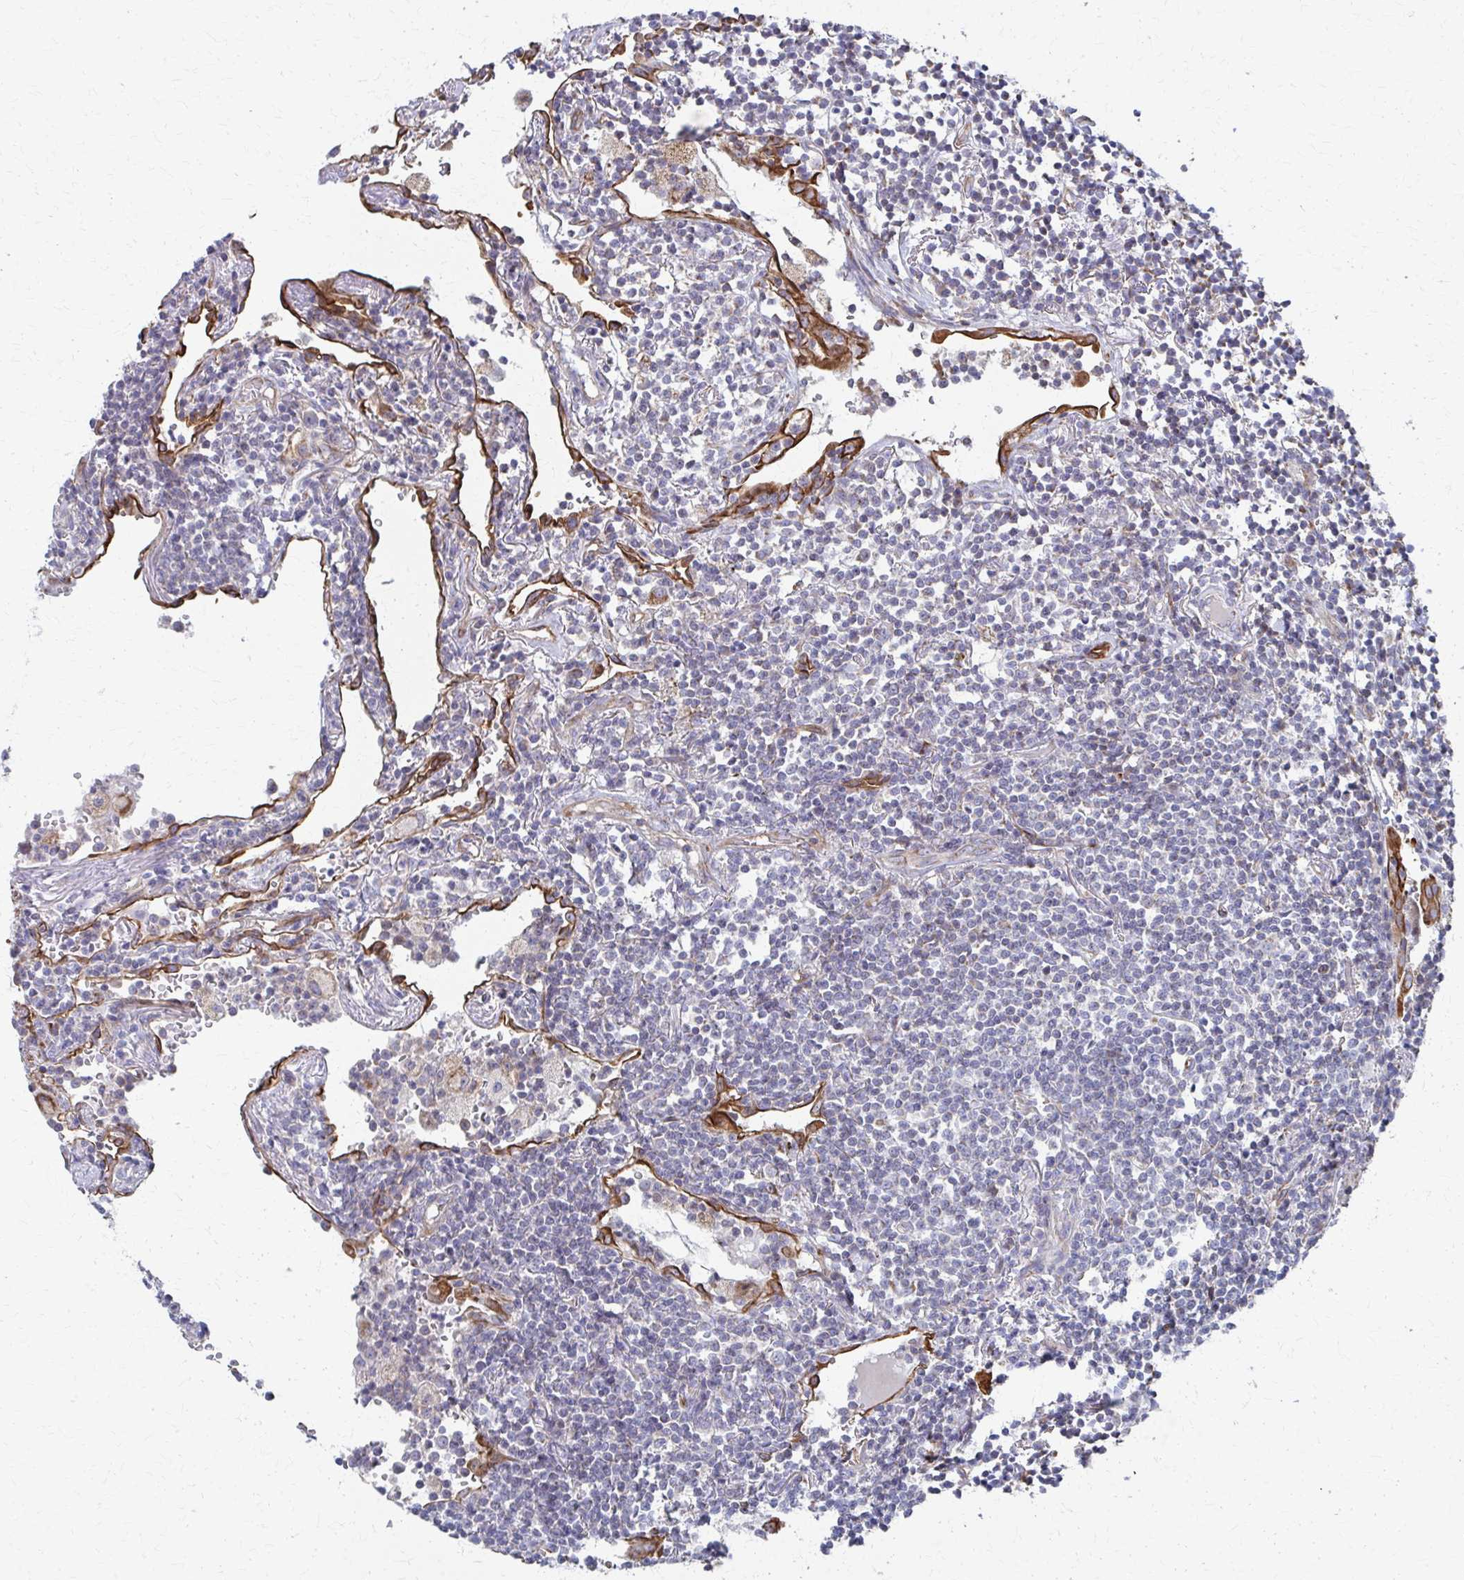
{"staining": {"intensity": "negative", "quantity": "none", "location": "none"}, "tissue": "lymphoma", "cell_type": "Tumor cells", "image_type": "cancer", "snomed": [{"axis": "morphology", "description": "Malignant lymphoma, non-Hodgkin's type, Low grade"}, {"axis": "topography", "description": "Lung"}], "caption": "Immunohistochemistry histopathology image of neoplastic tissue: low-grade malignant lymphoma, non-Hodgkin's type stained with DAB (3,3'-diaminobenzidine) demonstrates no significant protein expression in tumor cells.", "gene": "FAHD1", "patient": {"sex": "female", "age": 71}}